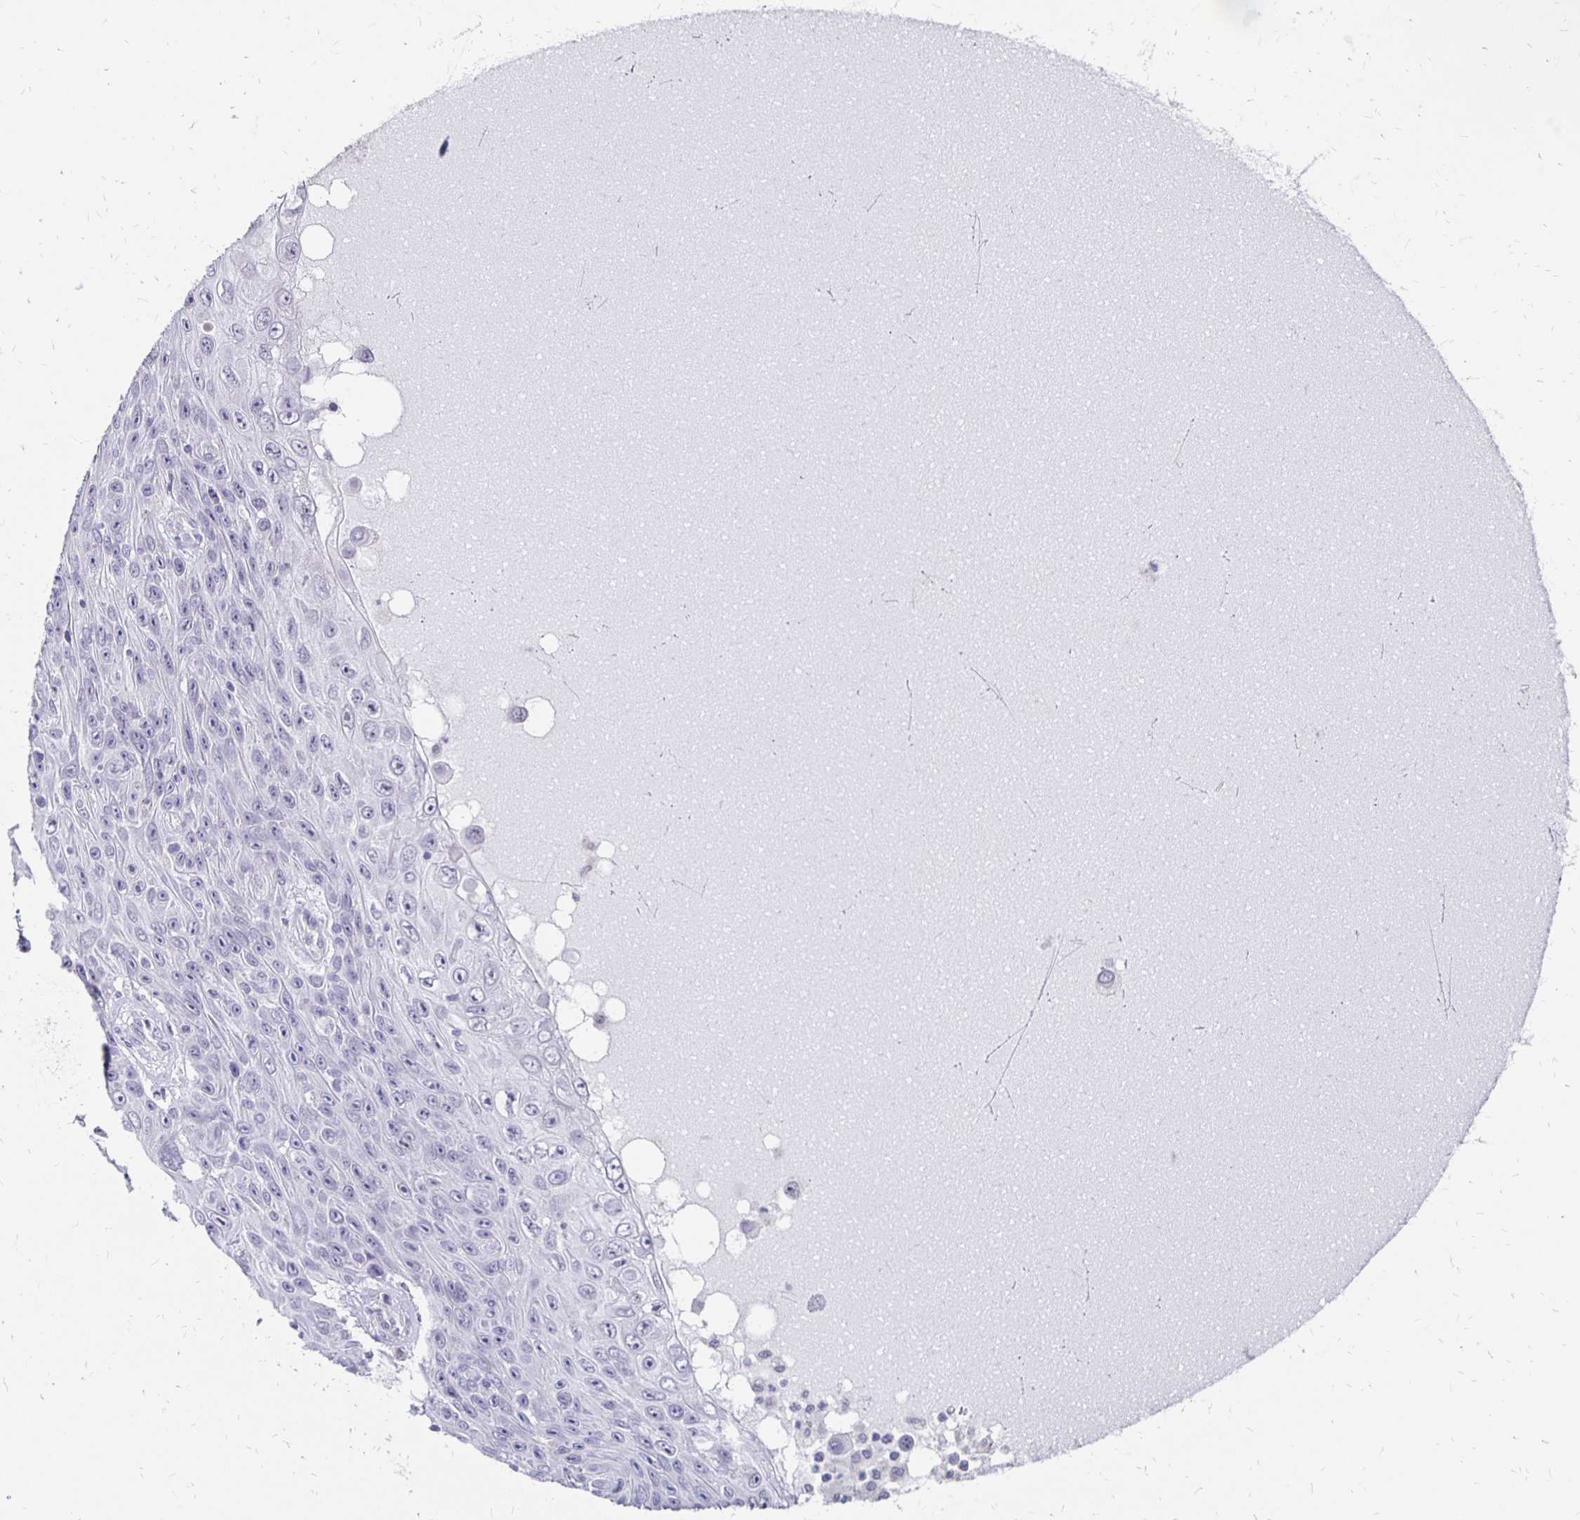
{"staining": {"intensity": "negative", "quantity": "none", "location": "none"}, "tissue": "skin cancer", "cell_type": "Tumor cells", "image_type": "cancer", "snomed": [{"axis": "morphology", "description": "Squamous cell carcinoma, NOS"}, {"axis": "topography", "description": "Skin"}], "caption": "Skin cancer was stained to show a protein in brown. There is no significant positivity in tumor cells. The staining was performed using DAB to visualize the protein expression in brown, while the nuclei were stained in blue with hematoxylin (Magnification: 20x).", "gene": "ATOSB", "patient": {"sex": "male", "age": 82}}